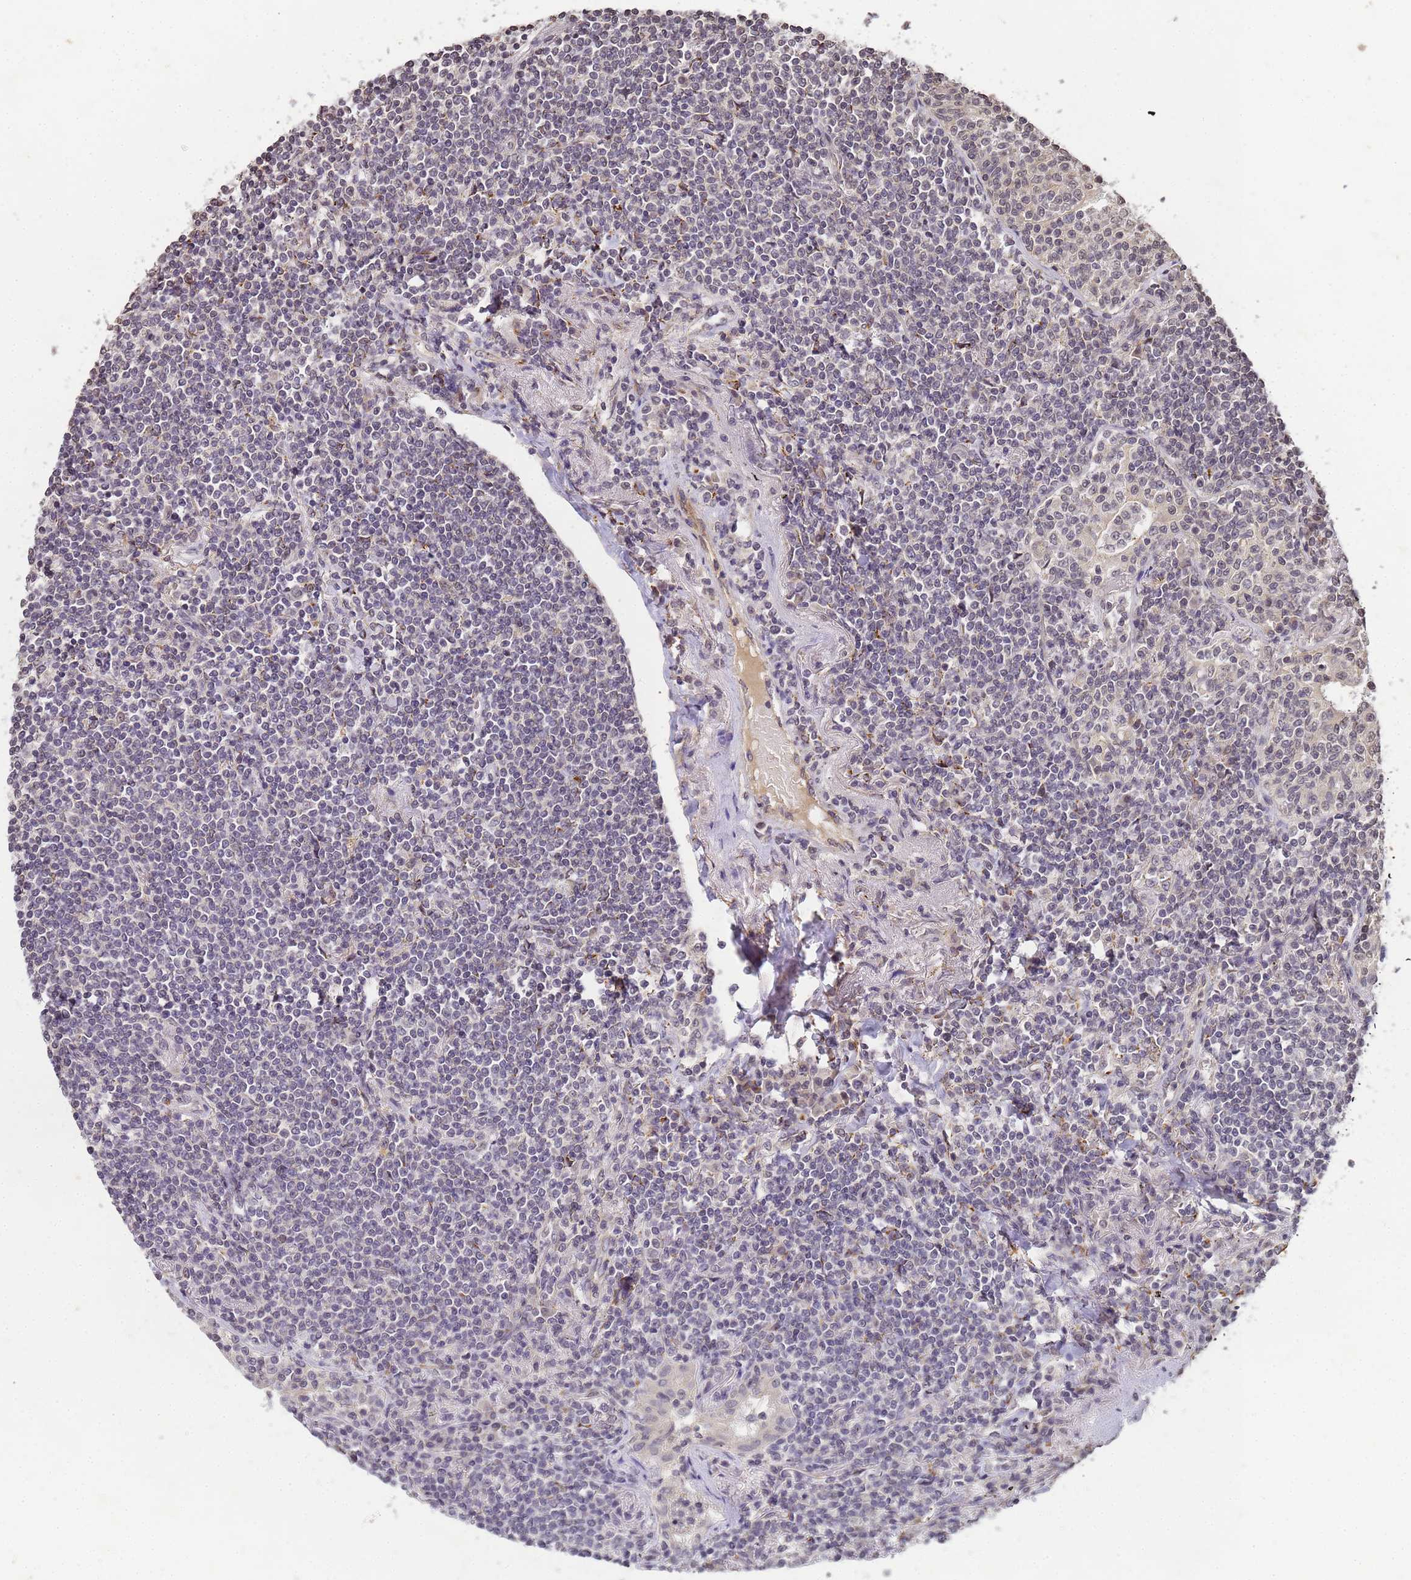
{"staining": {"intensity": "negative", "quantity": "none", "location": "none"}, "tissue": "lymphoma", "cell_type": "Tumor cells", "image_type": "cancer", "snomed": [{"axis": "morphology", "description": "Malignant lymphoma, non-Hodgkin's type, Low grade"}, {"axis": "topography", "description": "Lung"}], "caption": "IHC photomicrograph of neoplastic tissue: human lymphoma stained with DAB (3,3'-diaminobenzidine) reveals no significant protein positivity in tumor cells. Brightfield microscopy of immunohistochemistry (IHC) stained with DAB (3,3'-diaminobenzidine) (brown) and hematoxylin (blue), captured at high magnification.", "gene": "MYL7", "patient": {"sex": "female", "age": 71}}